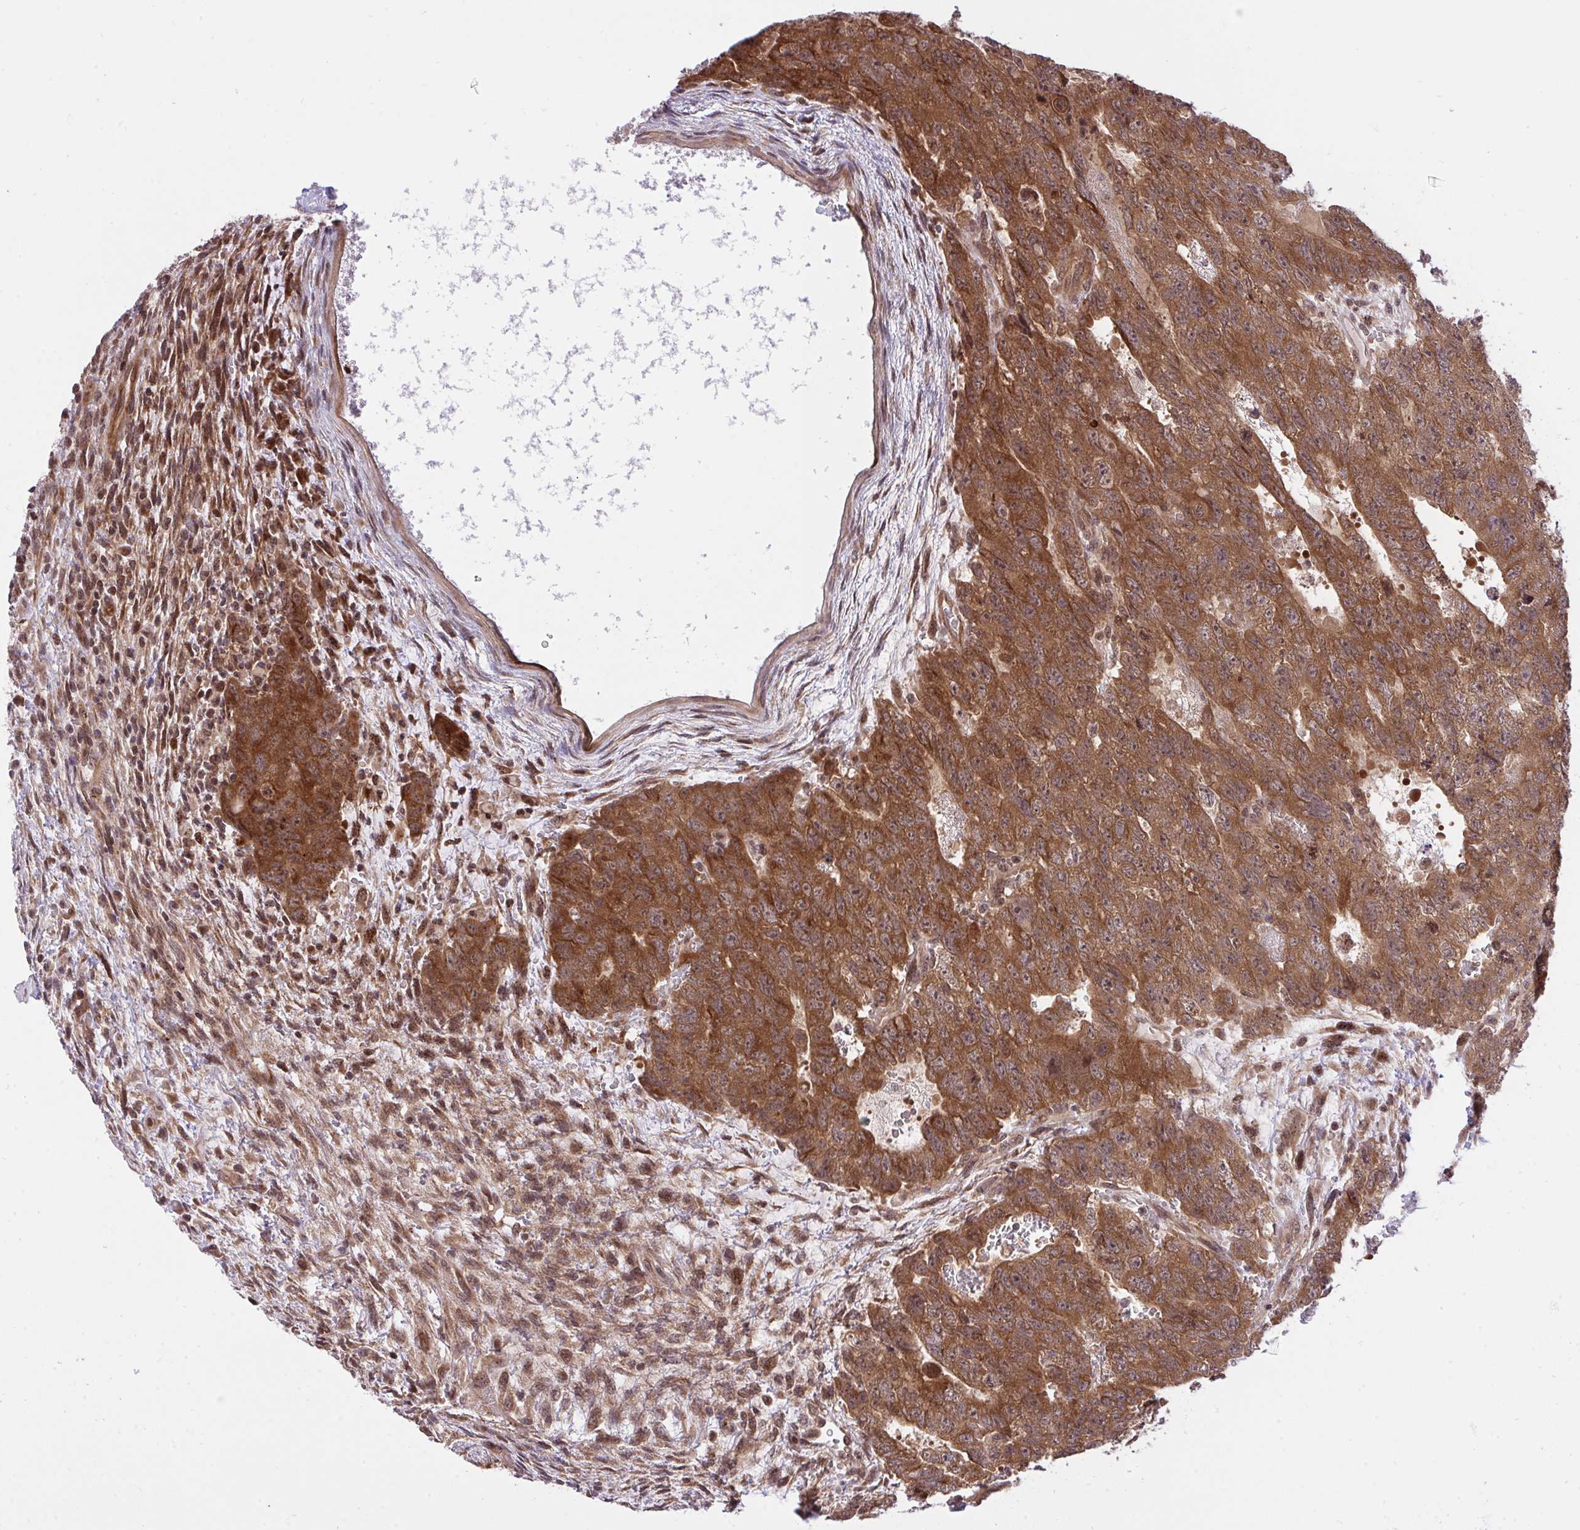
{"staining": {"intensity": "strong", "quantity": ">75%", "location": "cytoplasmic/membranous"}, "tissue": "testis cancer", "cell_type": "Tumor cells", "image_type": "cancer", "snomed": [{"axis": "morphology", "description": "Carcinoma, Embryonal, NOS"}, {"axis": "topography", "description": "Testis"}], "caption": "Tumor cells display strong cytoplasmic/membranous expression in about >75% of cells in testis embryonal carcinoma.", "gene": "ERI1", "patient": {"sex": "male", "age": 26}}